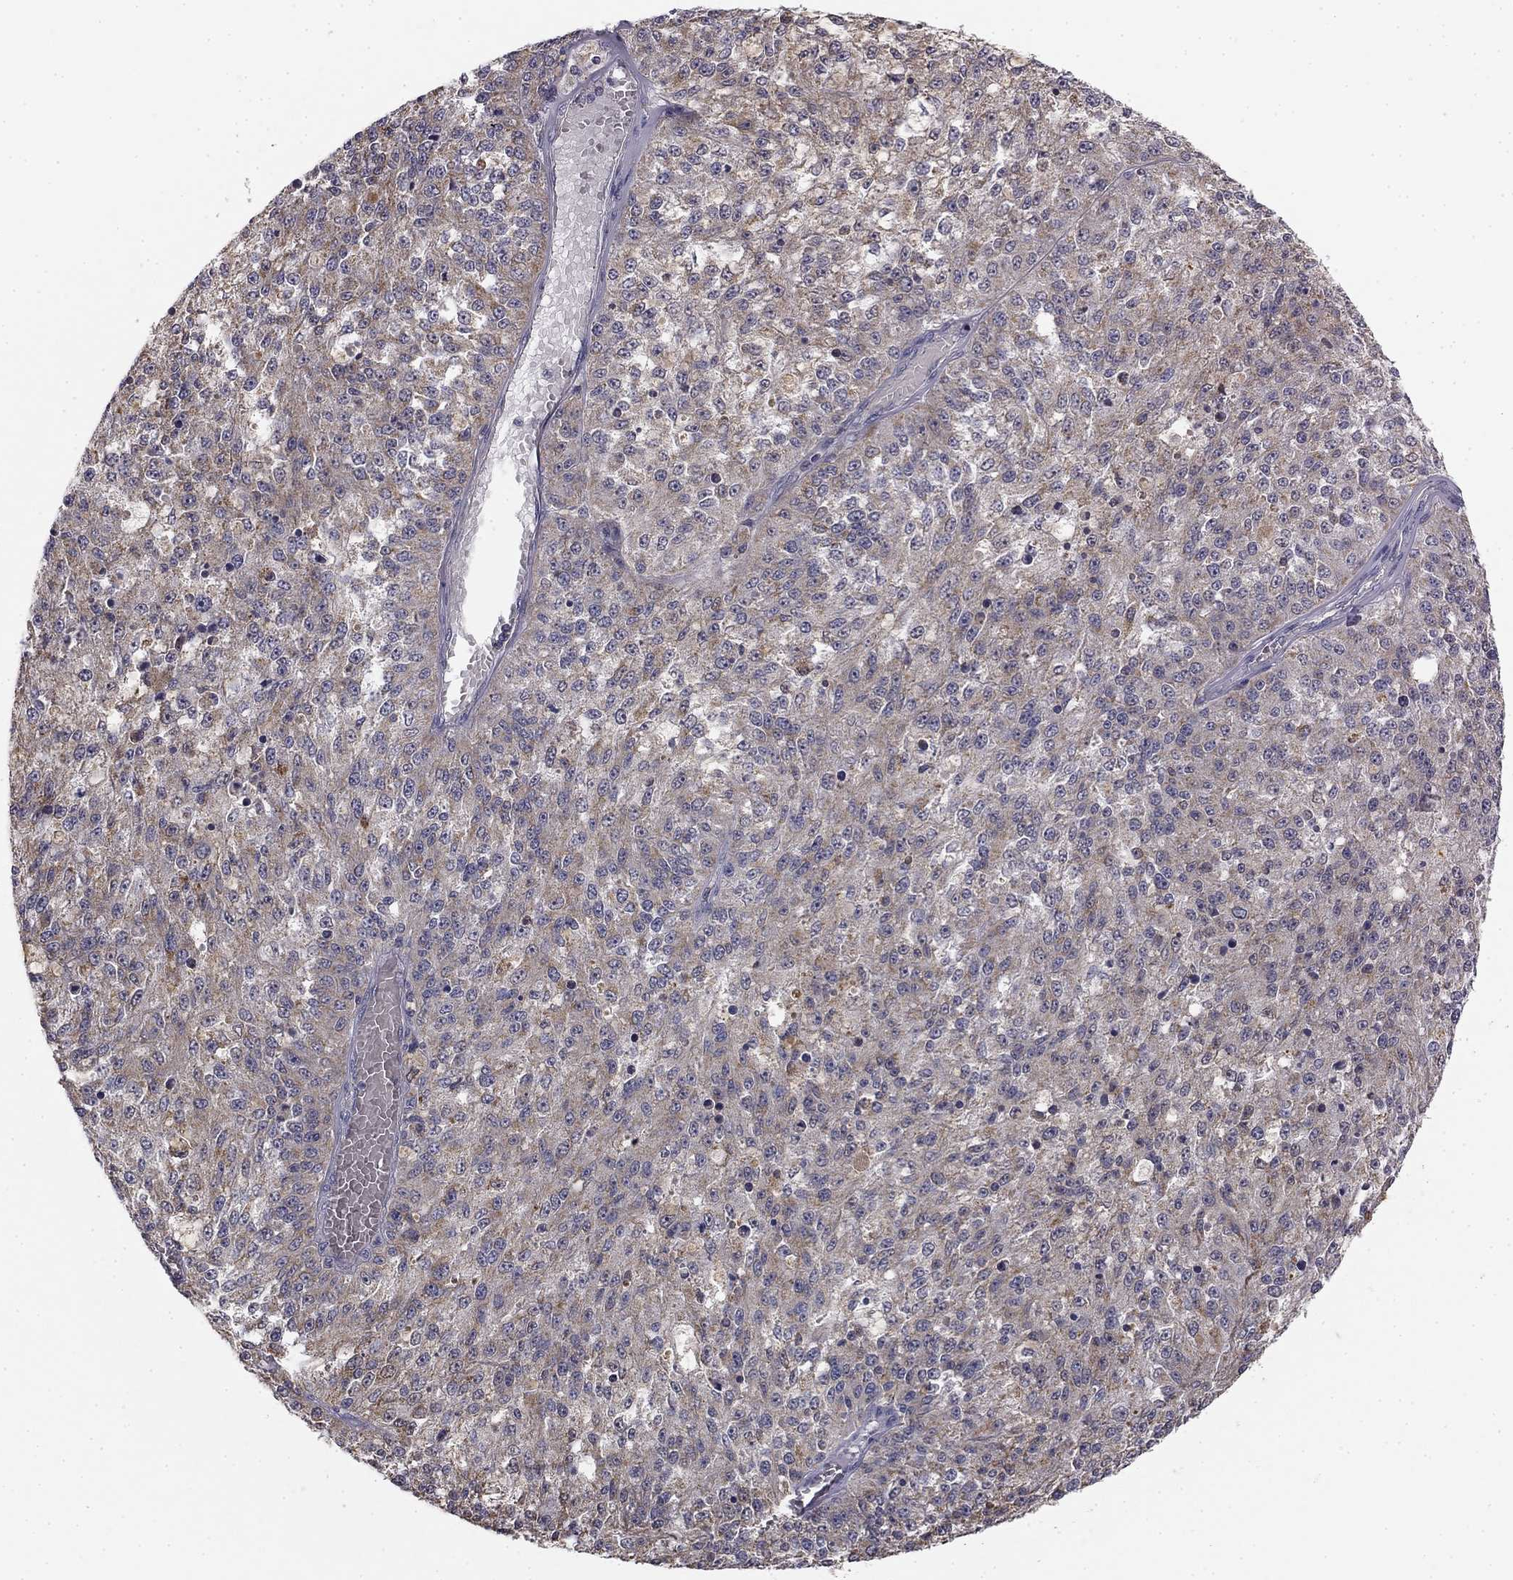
{"staining": {"intensity": "weak", "quantity": "<25%", "location": "cytoplasmic/membranous"}, "tissue": "melanoma", "cell_type": "Tumor cells", "image_type": "cancer", "snomed": [{"axis": "morphology", "description": "Malignant melanoma, Metastatic site"}, {"axis": "topography", "description": "Lymph node"}], "caption": "Malignant melanoma (metastatic site) stained for a protein using immunohistochemistry reveals no expression tumor cells.", "gene": "SLC2A9", "patient": {"sex": "female", "age": 64}}